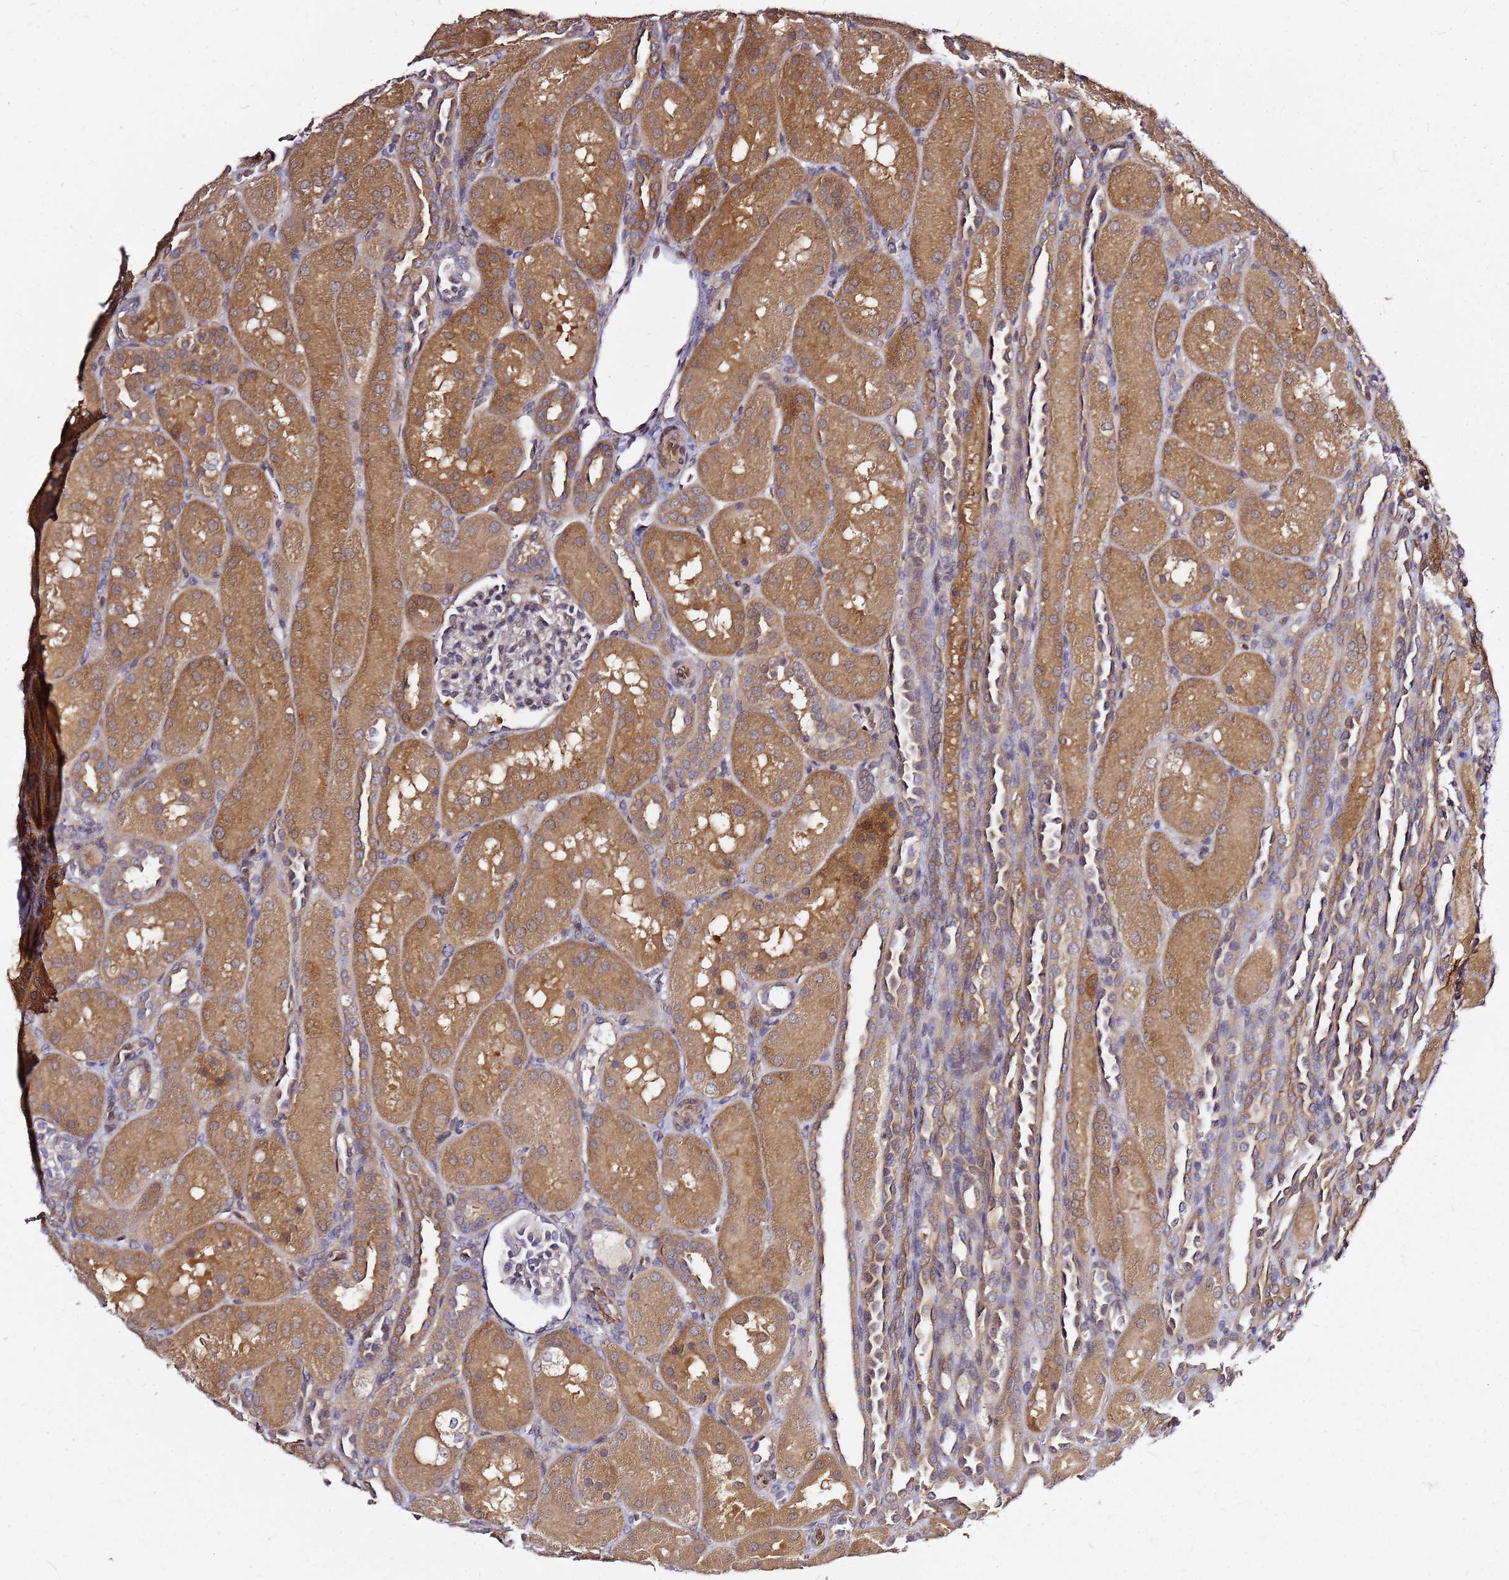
{"staining": {"intensity": "moderate", "quantity": "<25%", "location": "nuclear"}, "tissue": "kidney", "cell_type": "Cells in glomeruli", "image_type": "normal", "snomed": [{"axis": "morphology", "description": "Normal tissue, NOS"}, {"axis": "topography", "description": "Kidney"}], "caption": "Protein staining by IHC displays moderate nuclear positivity in about <25% of cells in glomeruli in normal kidney.", "gene": "NUDT14", "patient": {"sex": "male", "age": 1}}